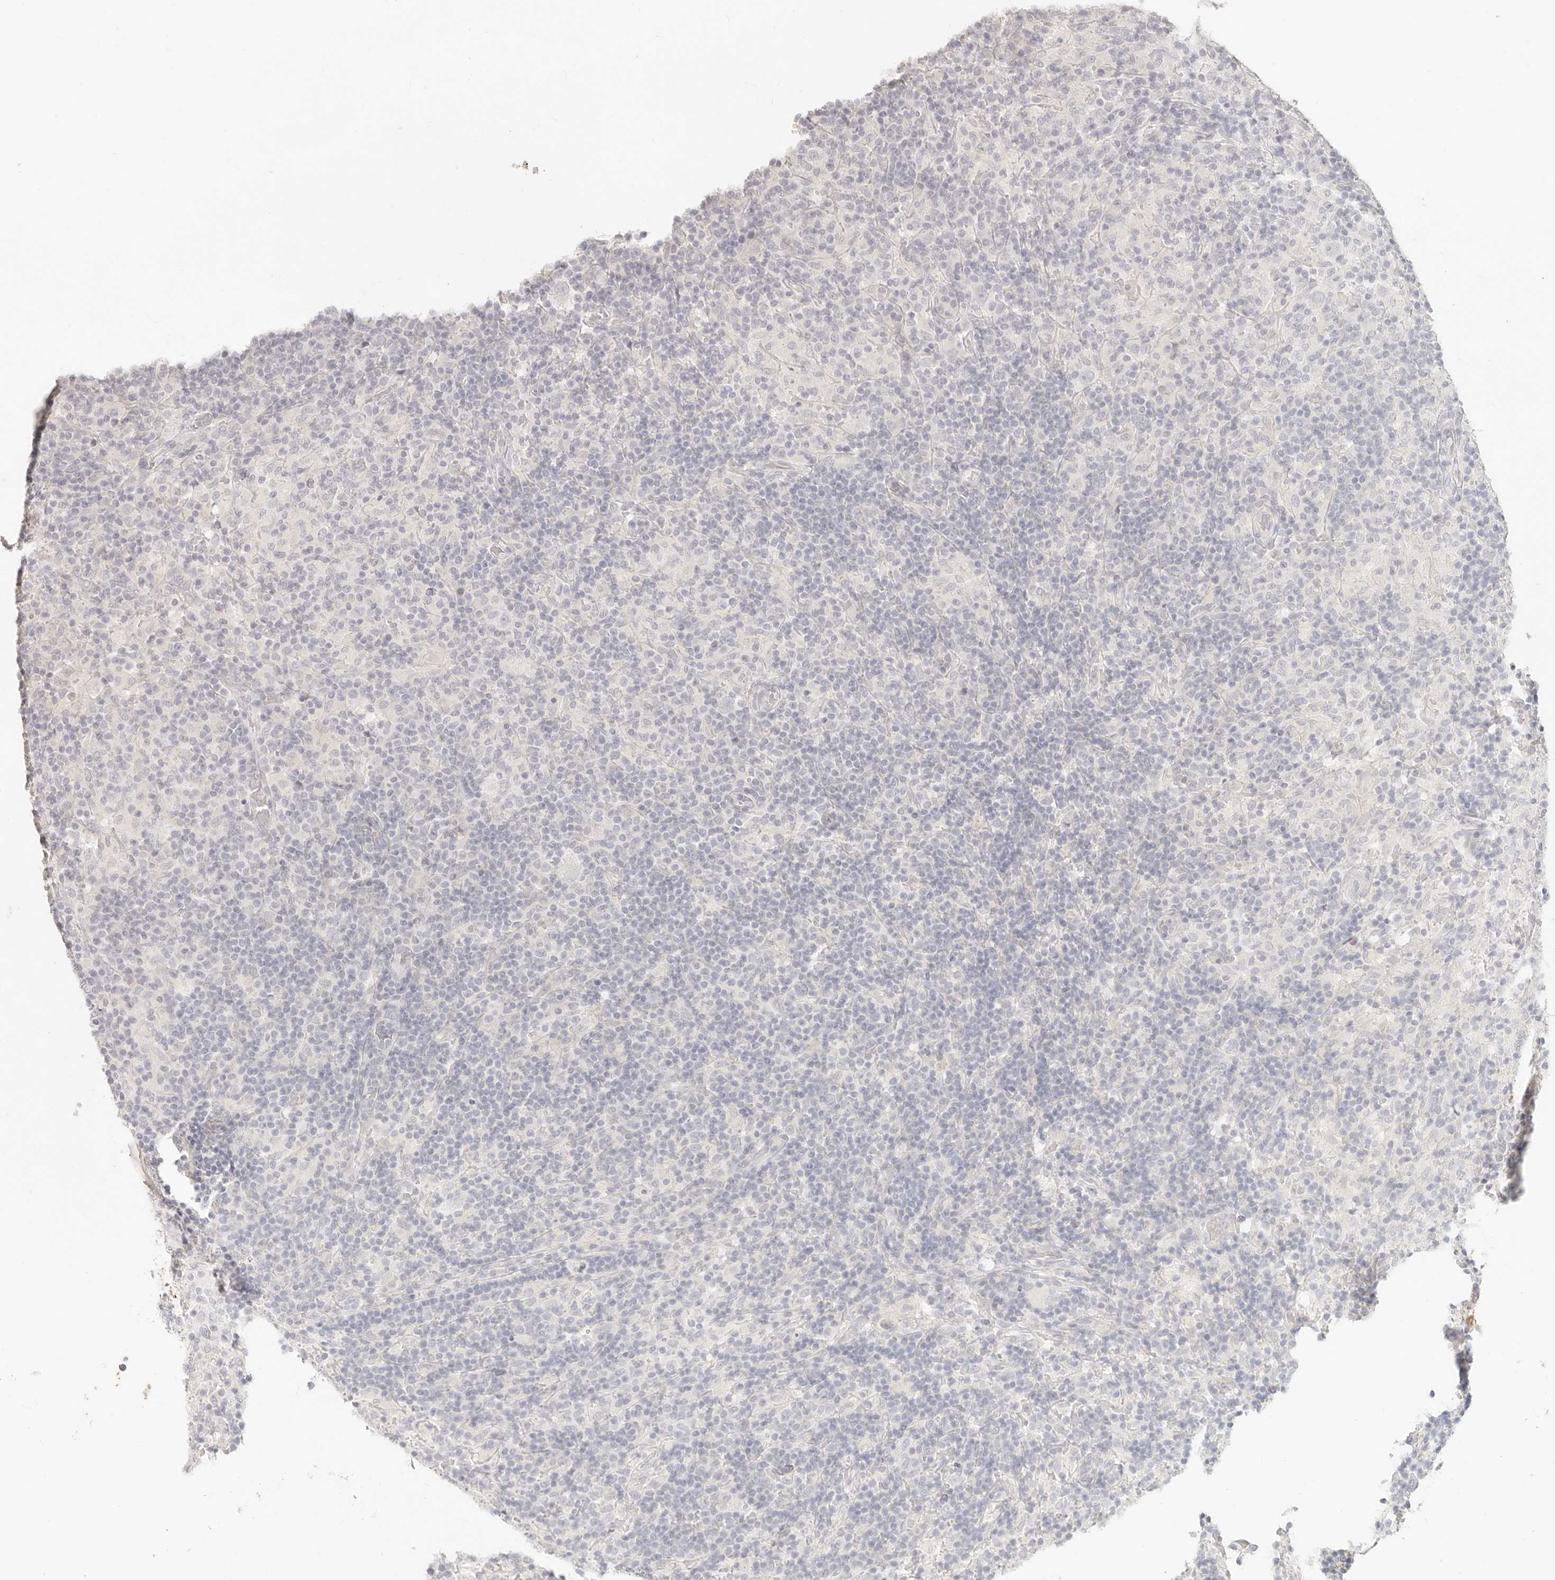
{"staining": {"intensity": "negative", "quantity": "none", "location": "none"}, "tissue": "lymphoma", "cell_type": "Tumor cells", "image_type": "cancer", "snomed": [{"axis": "morphology", "description": "Hodgkin's disease, NOS"}, {"axis": "topography", "description": "Lymph node"}], "caption": "Immunohistochemistry (IHC) micrograph of human lymphoma stained for a protein (brown), which demonstrates no expression in tumor cells. The staining is performed using DAB brown chromogen with nuclei counter-stained in using hematoxylin.", "gene": "EPCAM", "patient": {"sex": "male", "age": 70}}